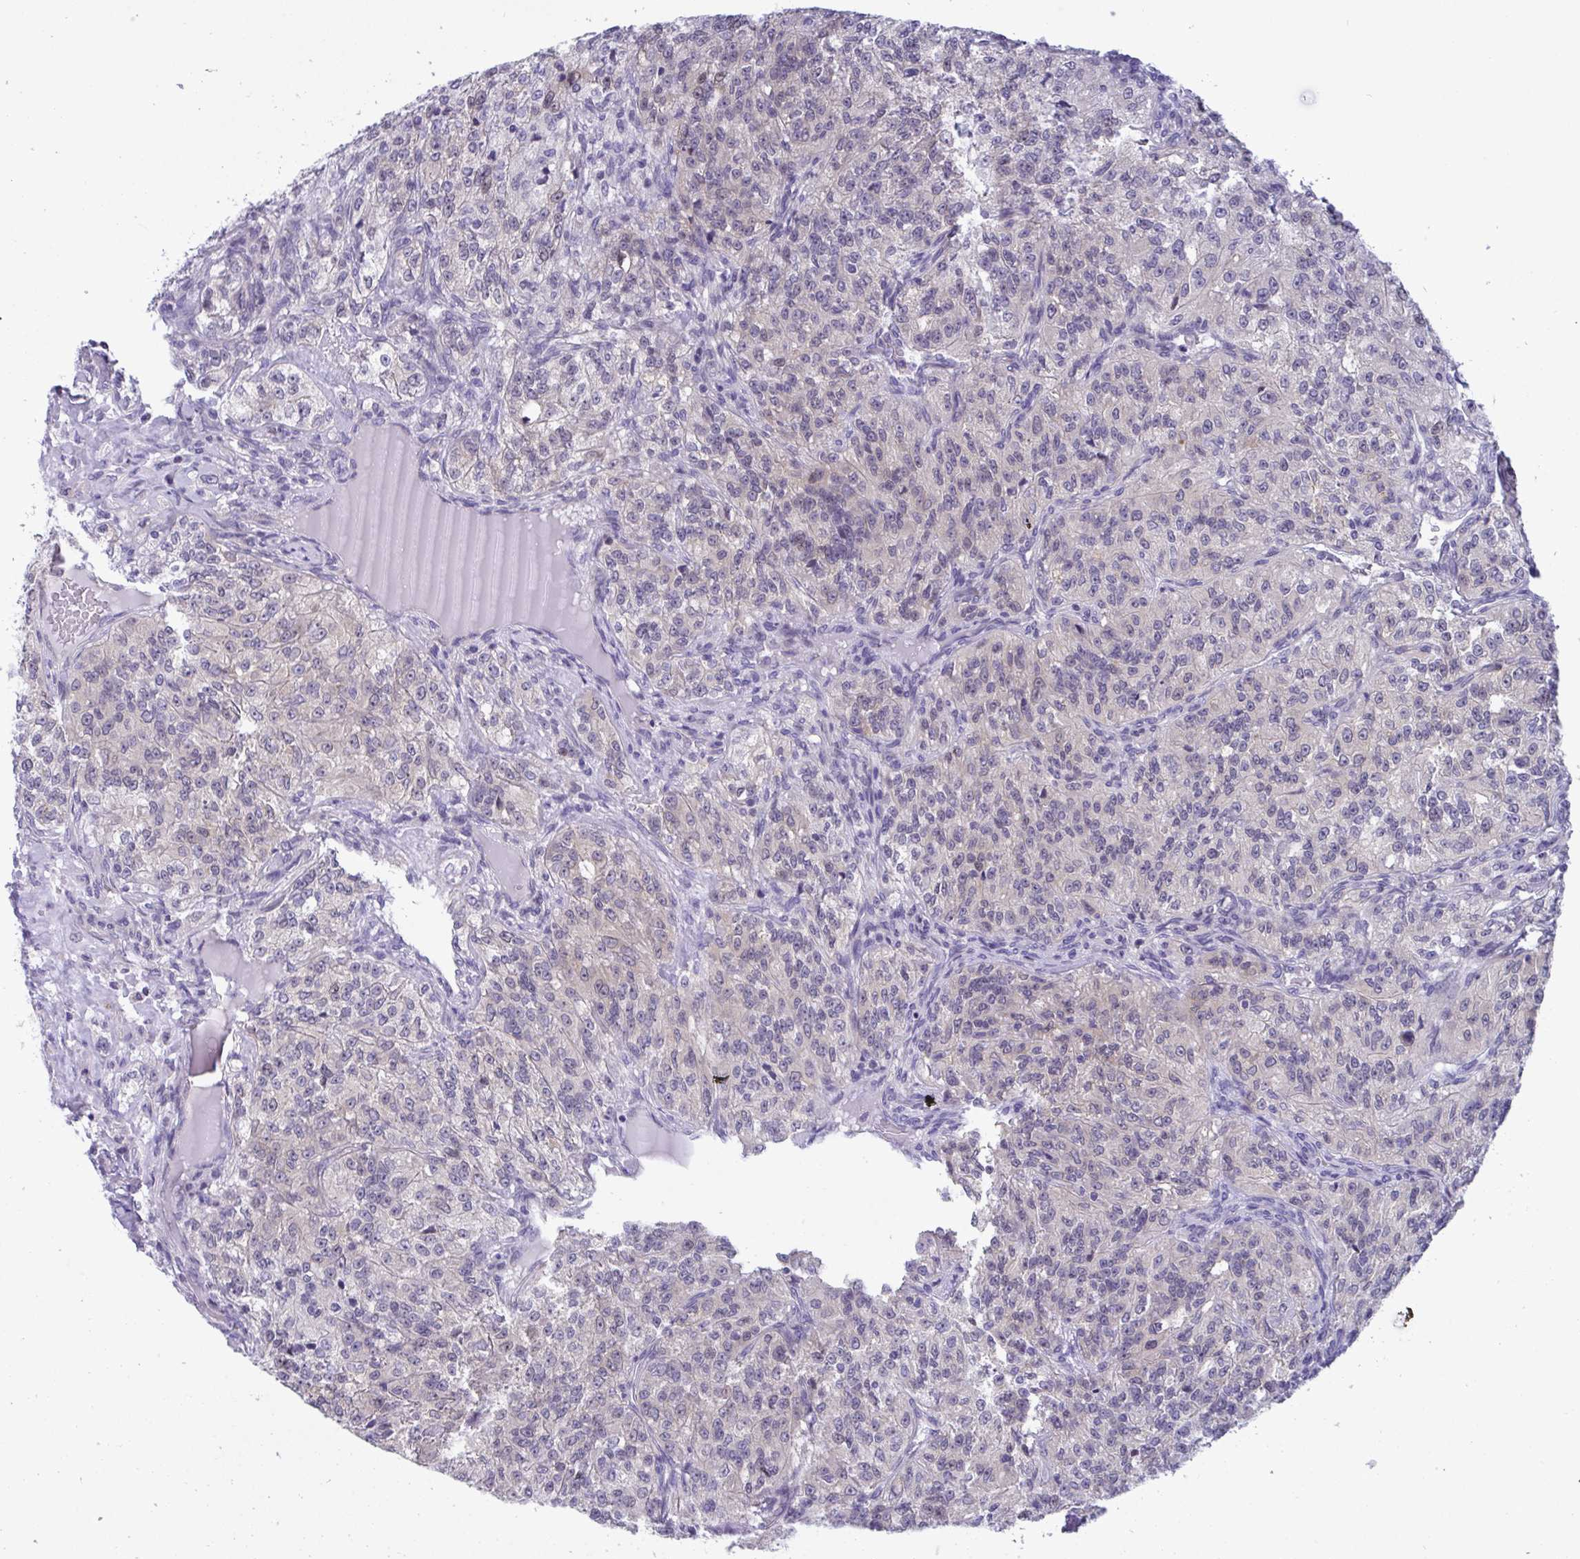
{"staining": {"intensity": "weak", "quantity": "<25%", "location": "cytoplasmic/membranous"}, "tissue": "renal cancer", "cell_type": "Tumor cells", "image_type": "cancer", "snomed": [{"axis": "morphology", "description": "Adenocarcinoma, NOS"}, {"axis": "topography", "description": "Kidney"}], "caption": "There is no significant staining in tumor cells of renal cancer. (Brightfield microscopy of DAB (3,3'-diaminobenzidine) IHC at high magnification).", "gene": "SNX11", "patient": {"sex": "female", "age": 63}}